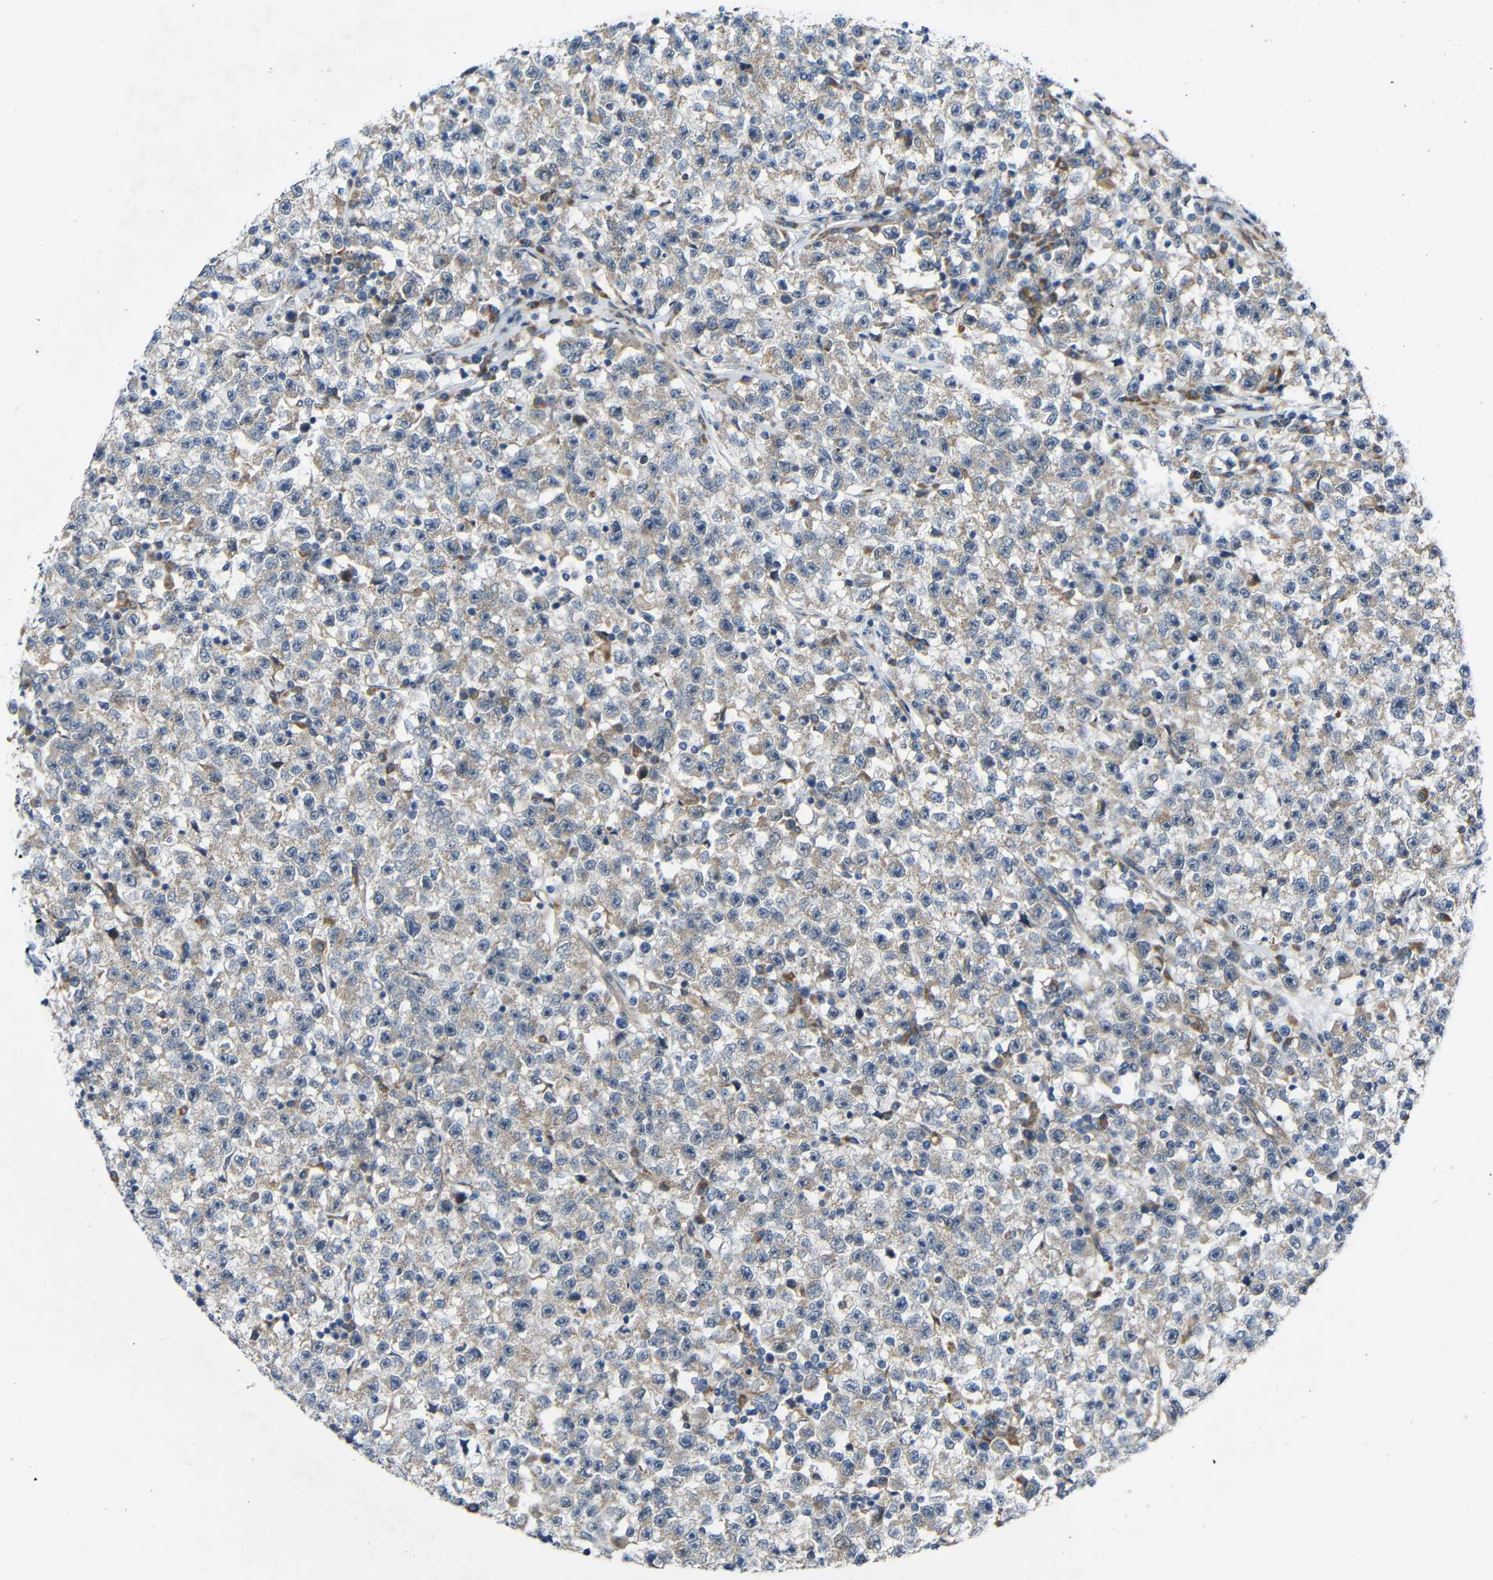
{"staining": {"intensity": "weak", "quantity": "25%-75%", "location": "cytoplasmic/membranous"}, "tissue": "testis cancer", "cell_type": "Tumor cells", "image_type": "cancer", "snomed": [{"axis": "morphology", "description": "Seminoma, NOS"}, {"axis": "topography", "description": "Testis"}], "caption": "A brown stain labels weak cytoplasmic/membranous staining of a protein in human seminoma (testis) tumor cells.", "gene": "TMEM25", "patient": {"sex": "male", "age": 22}}